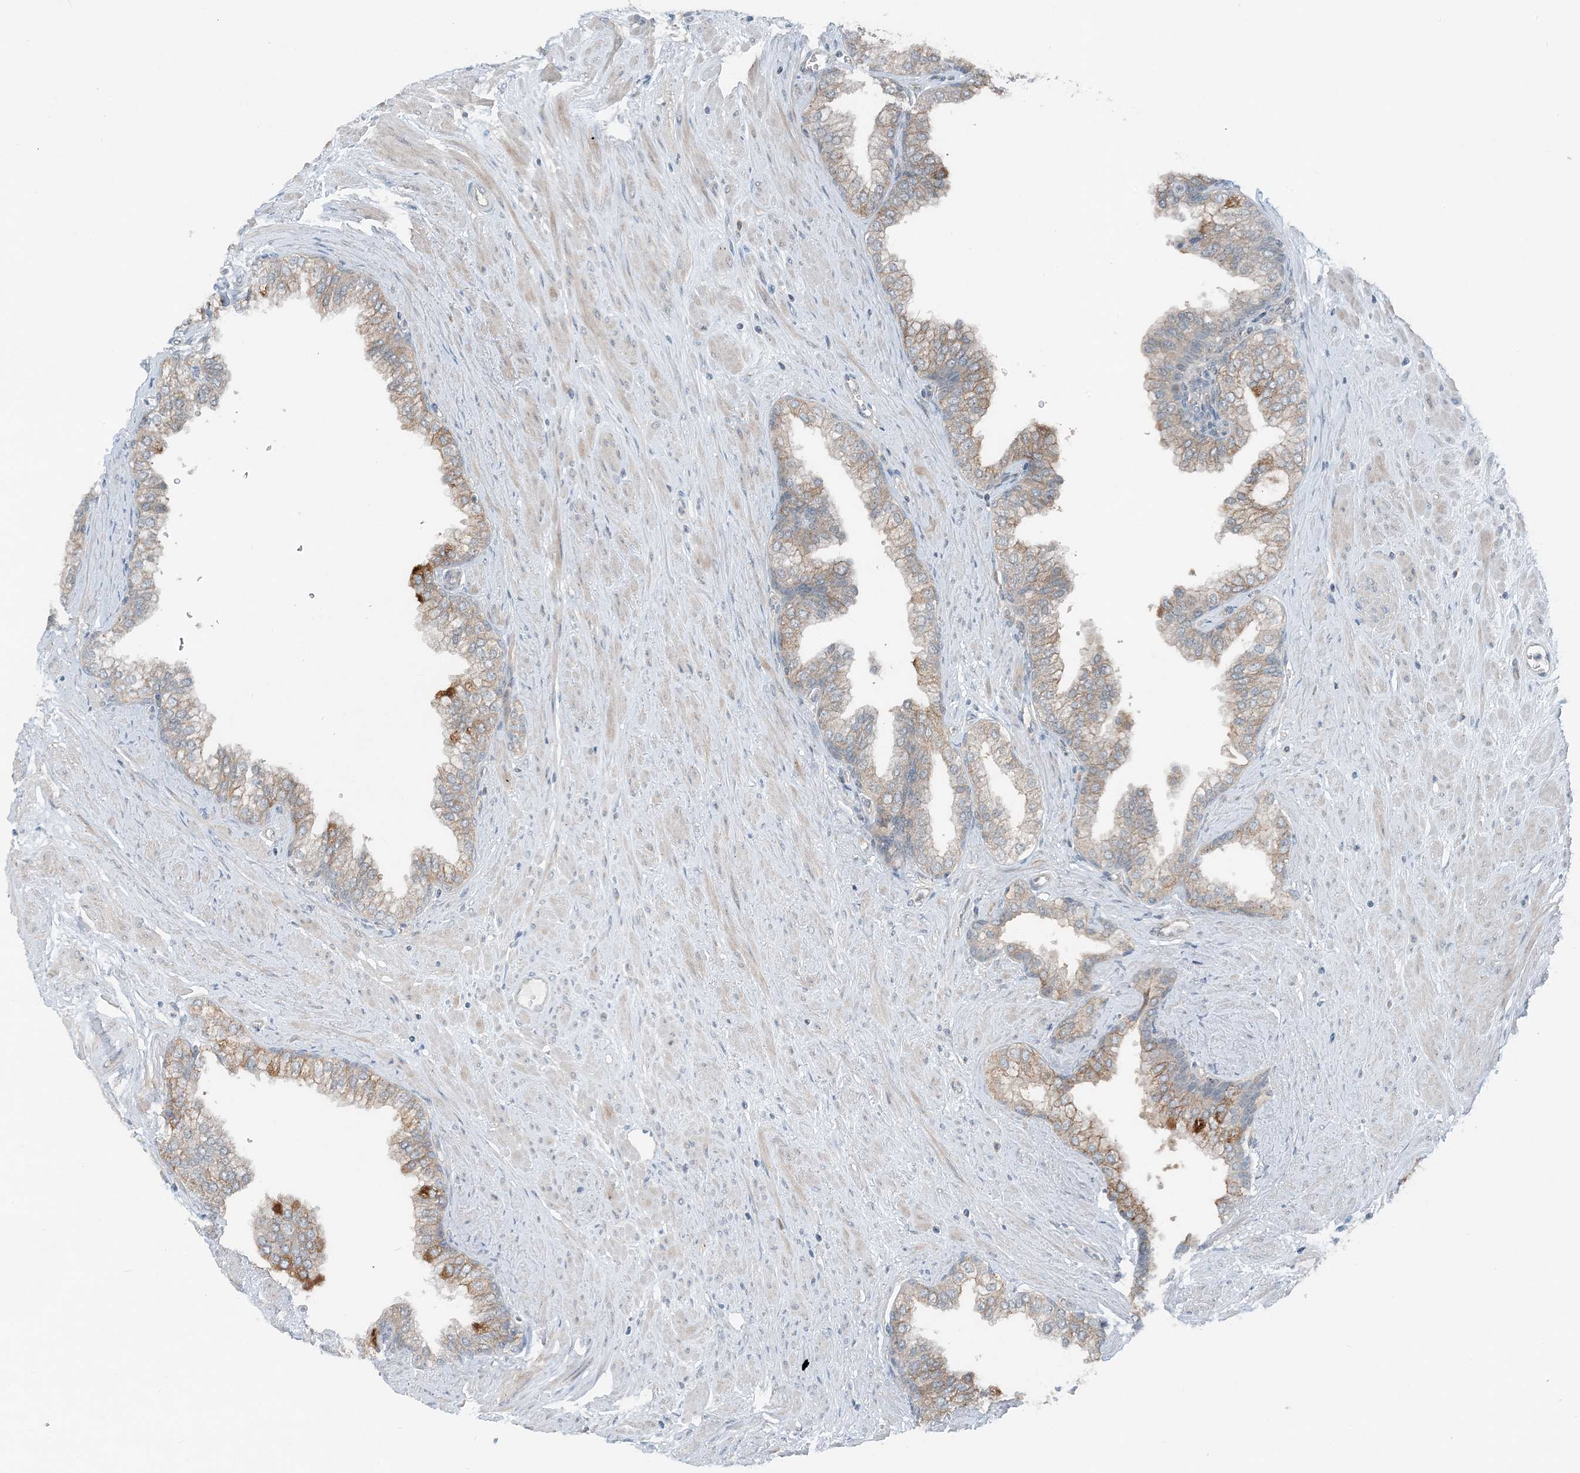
{"staining": {"intensity": "moderate", "quantity": "25%-75%", "location": "cytoplasmic/membranous"}, "tissue": "prostate", "cell_type": "Glandular cells", "image_type": "normal", "snomed": [{"axis": "morphology", "description": "Normal tissue, NOS"}, {"axis": "morphology", "description": "Urothelial carcinoma, Low grade"}, {"axis": "topography", "description": "Urinary bladder"}, {"axis": "topography", "description": "Prostate"}], "caption": "Immunohistochemical staining of unremarkable prostate displays 25%-75% levels of moderate cytoplasmic/membranous protein positivity in about 25%-75% of glandular cells.", "gene": "MITD1", "patient": {"sex": "male", "age": 60}}